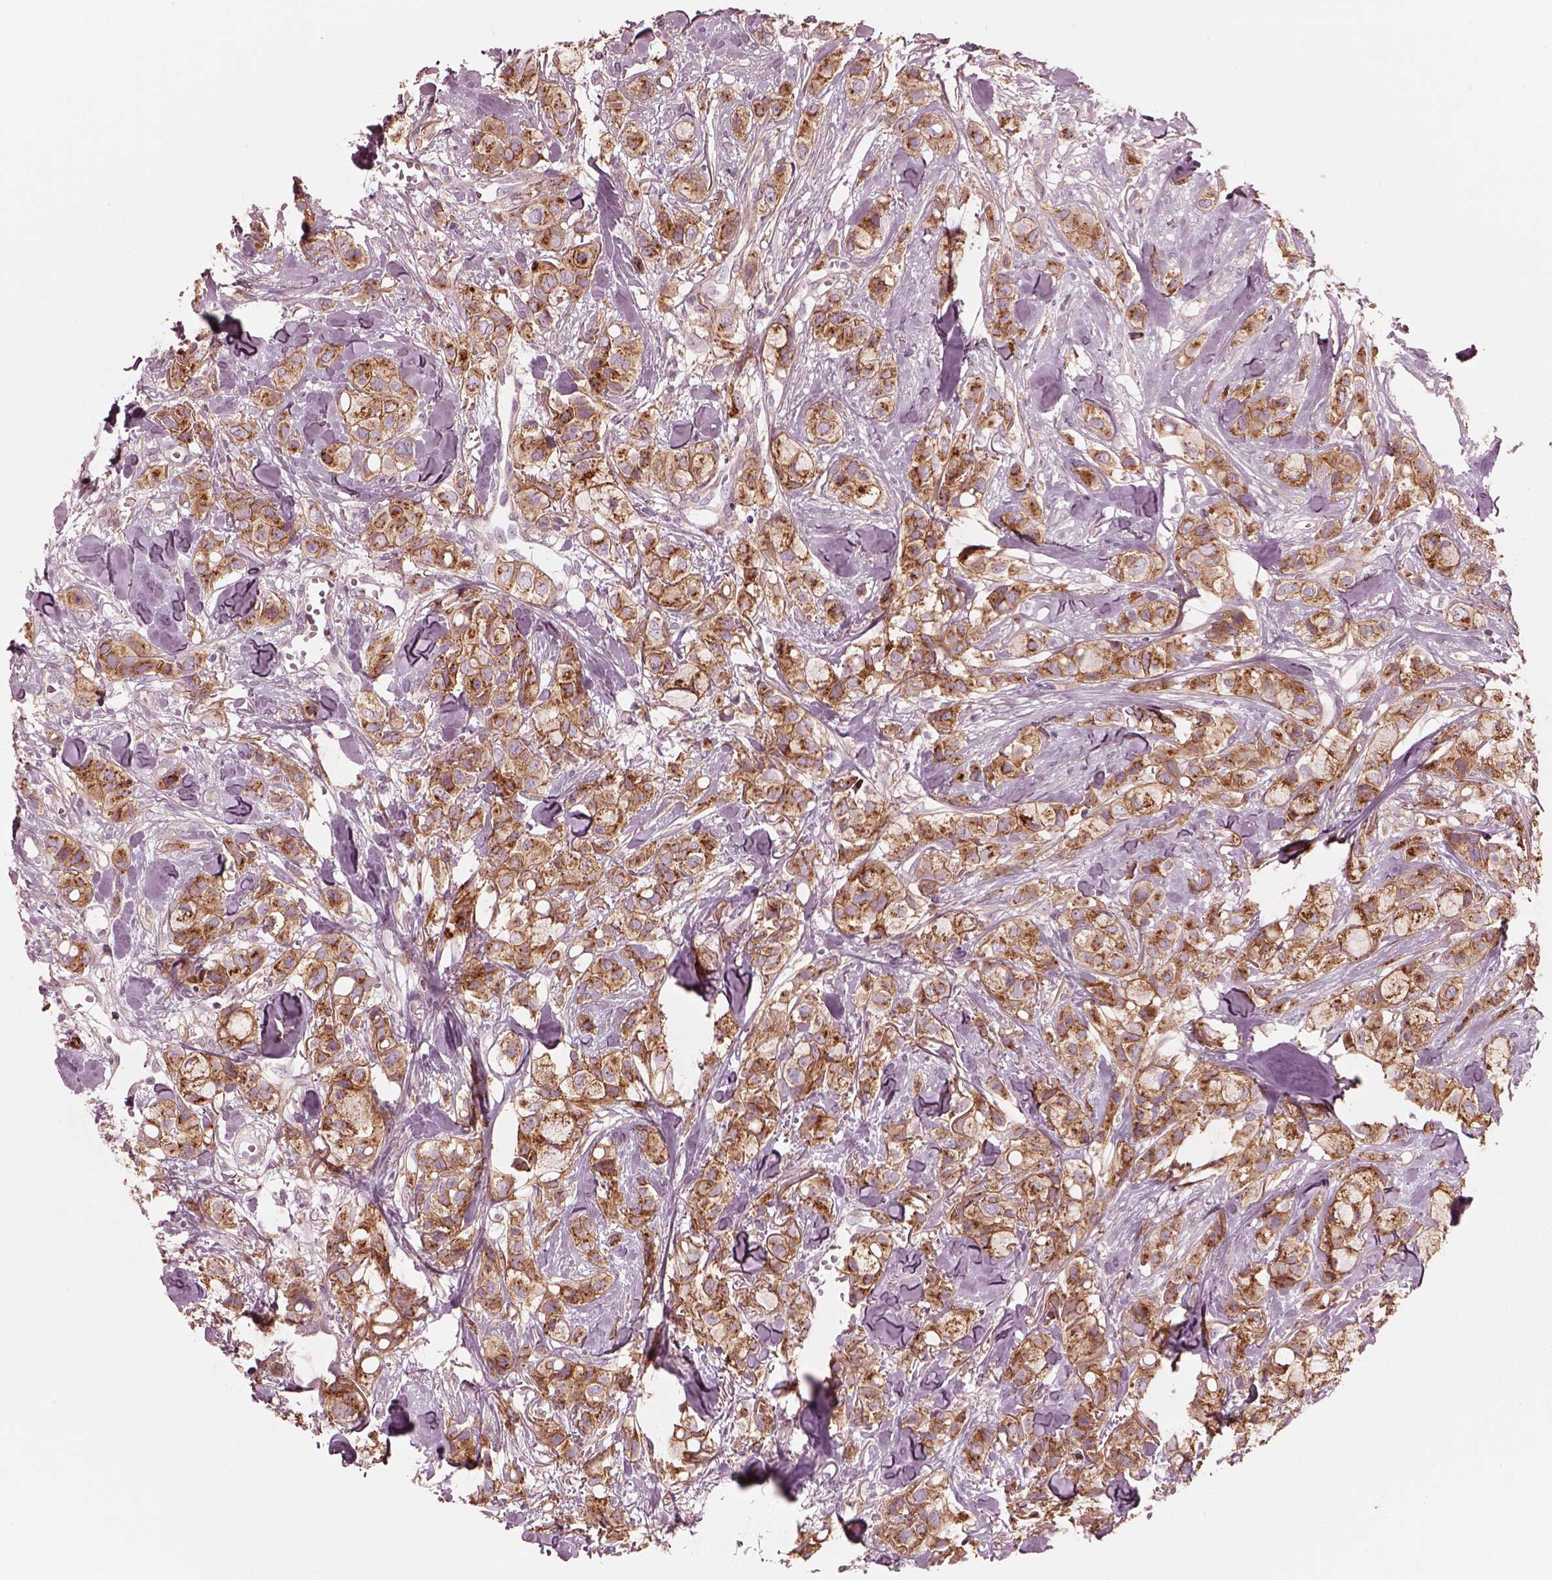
{"staining": {"intensity": "strong", "quantity": ">75%", "location": "cytoplasmic/membranous"}, "tissue": "breast cancer", "cell_type": "Tumor cells", "image_type": "cancer", "snomed": [{"axis": "morphology", "description": "Duct carcinoma"}, {"axis": "topography", "description": "Breast"}], "caption": "IHC staining of breast cancer (infiltrating ductal carcinoma), which shows high levels of strong cytoplasmic/membranous expression in approximately >75% of tumor cells indicating strong cytoplasmic/membranous protein positivity. The staining was performed using DAB (brown) for protein detection and nuclei were counterstained in hematoxylin (blue).", "gene": "ELAPOR1", "patient": {"sex": "female", "age": 85}}